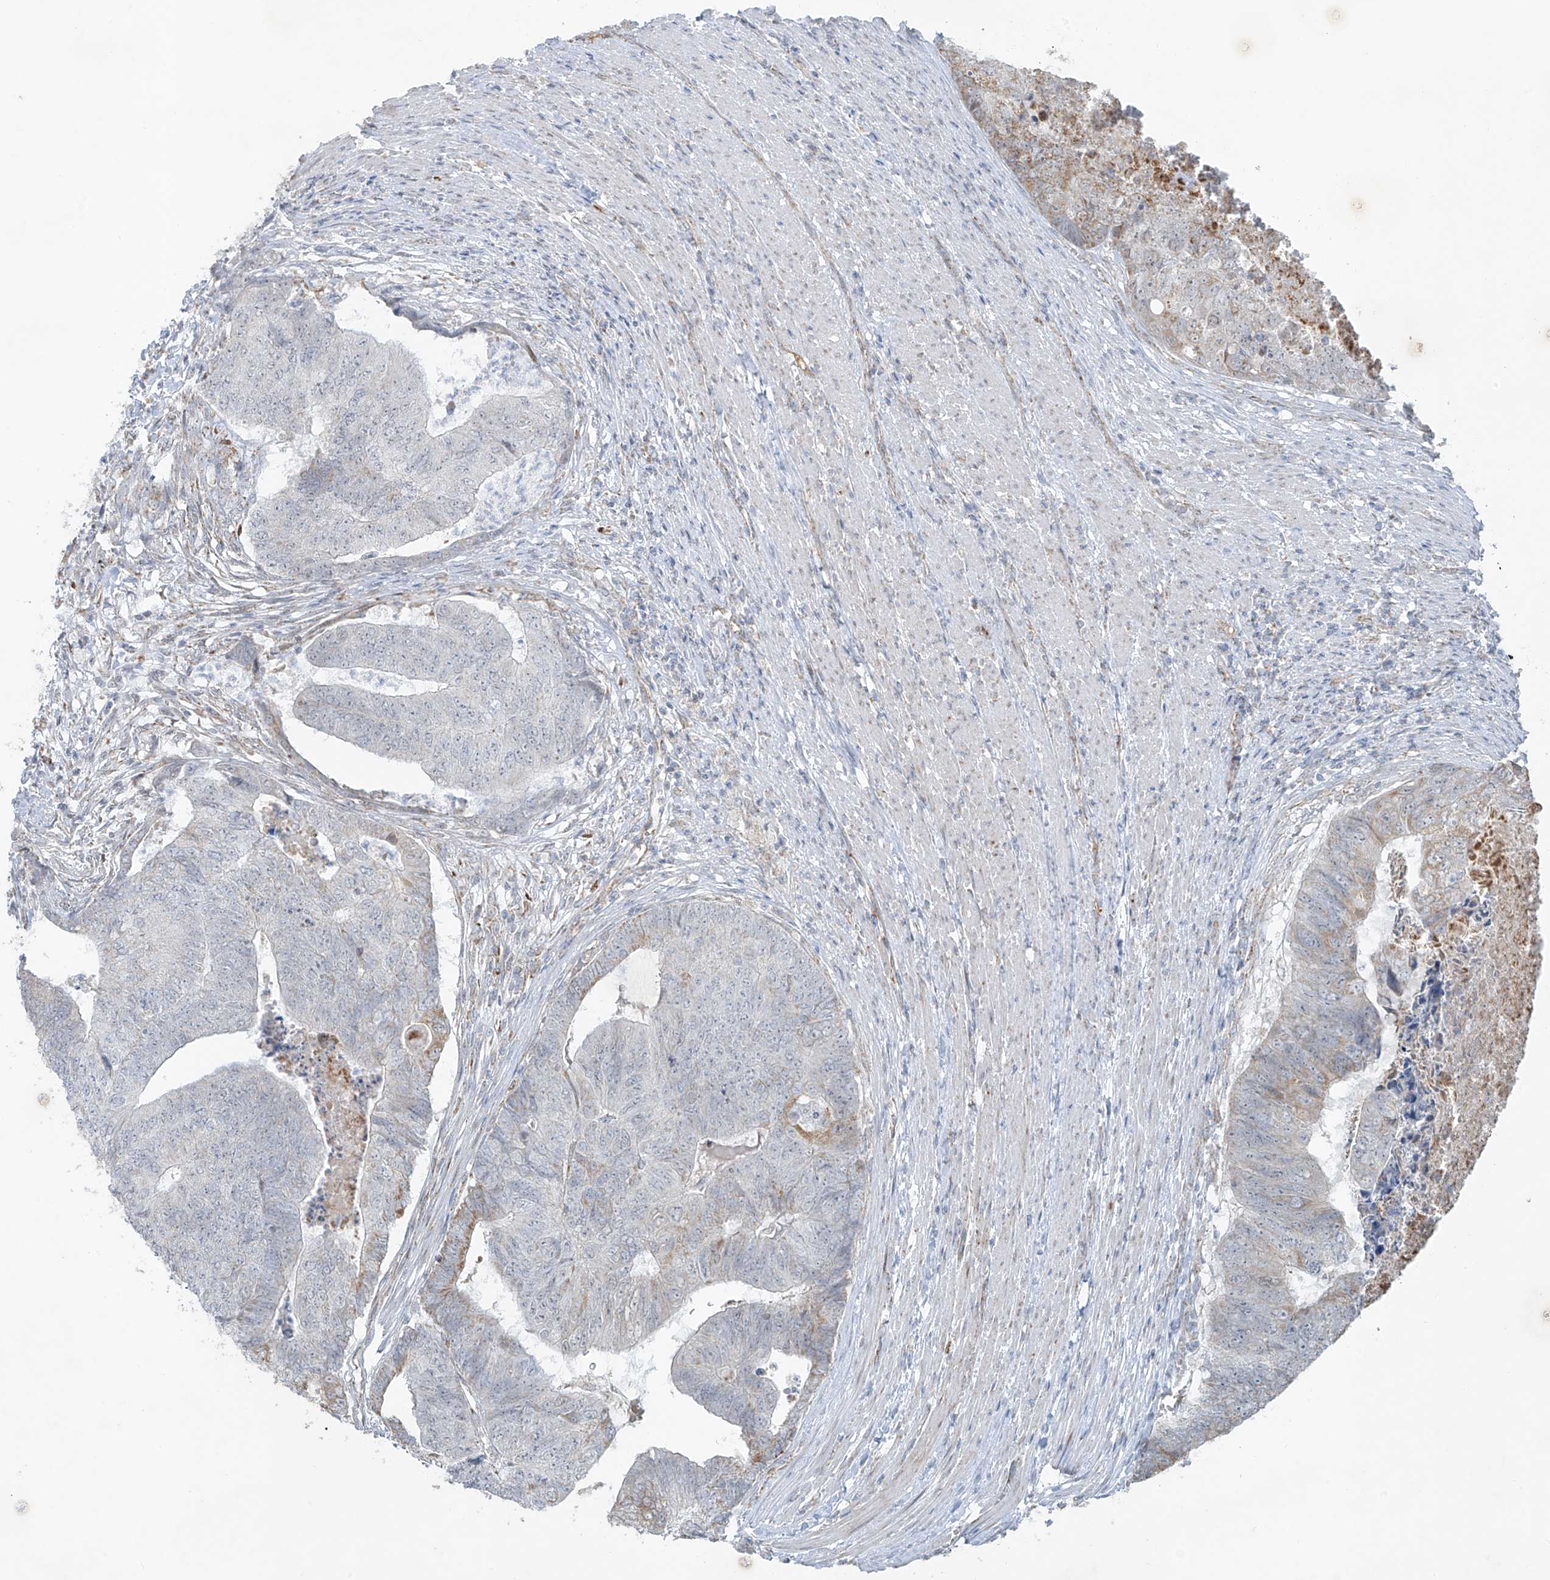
{"staining": {"intensity": "negative", "quantity": "none", "location": "none"}, "tissue": "colorectal cancer", "cell_type": "Tumor cells", "image_type": "cancer", "snomed": [{"axis": "morphology", "description": "Adenocarcinoma, NOS"}, {"axis": "topography", "description": "Colon"}], "caption": "Colorectal adenocarcinoma stained for a protein using immunohistochemistry (IHC) shows no expression tumor cells.", "gene": "SMDT1", "patient": {"sex": "female", "age": 67}}